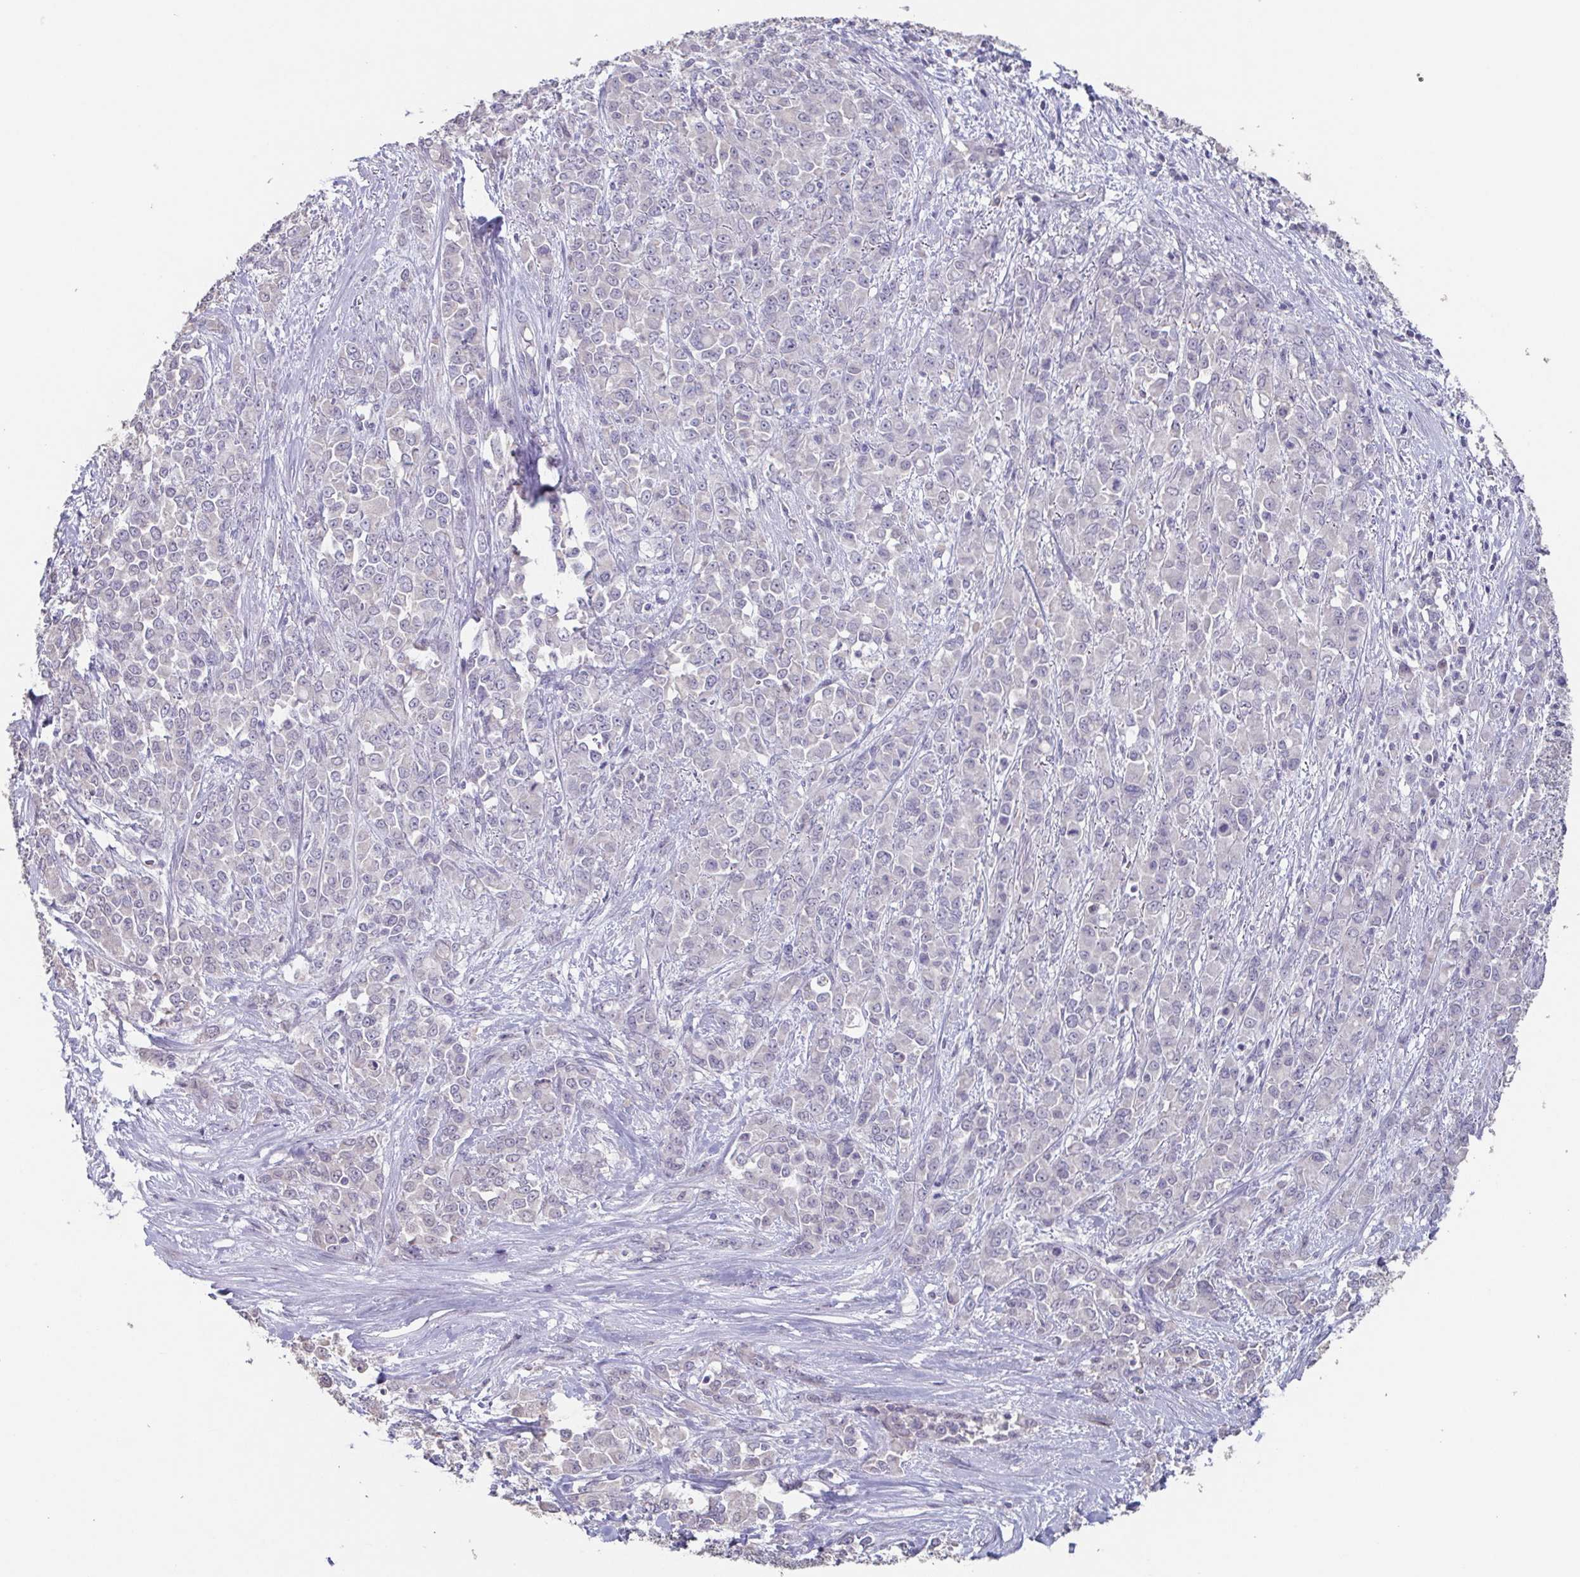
{"staining": {"intensity": "negative", "quantity": "none", "location": "none"}, "tissue": "stomach cancer", "cell_type": "Tumor cells", "image_type": "cancer", "snomed": [{"axis": "morphology", "description": "Adenocarcinoma, NOS"}, {"axis": "topography", "description": "Stomach"}], "caption": "This micrograph is of stomach cancer (adenocarcinoma) stained with immunohistochemistry (IHC) to label a protein in brown with the nuclei are counter-stained blue. There is no staining in tumor cells.", "gene": "GHRL", "patient": {"sex": "female", "age": 76}}